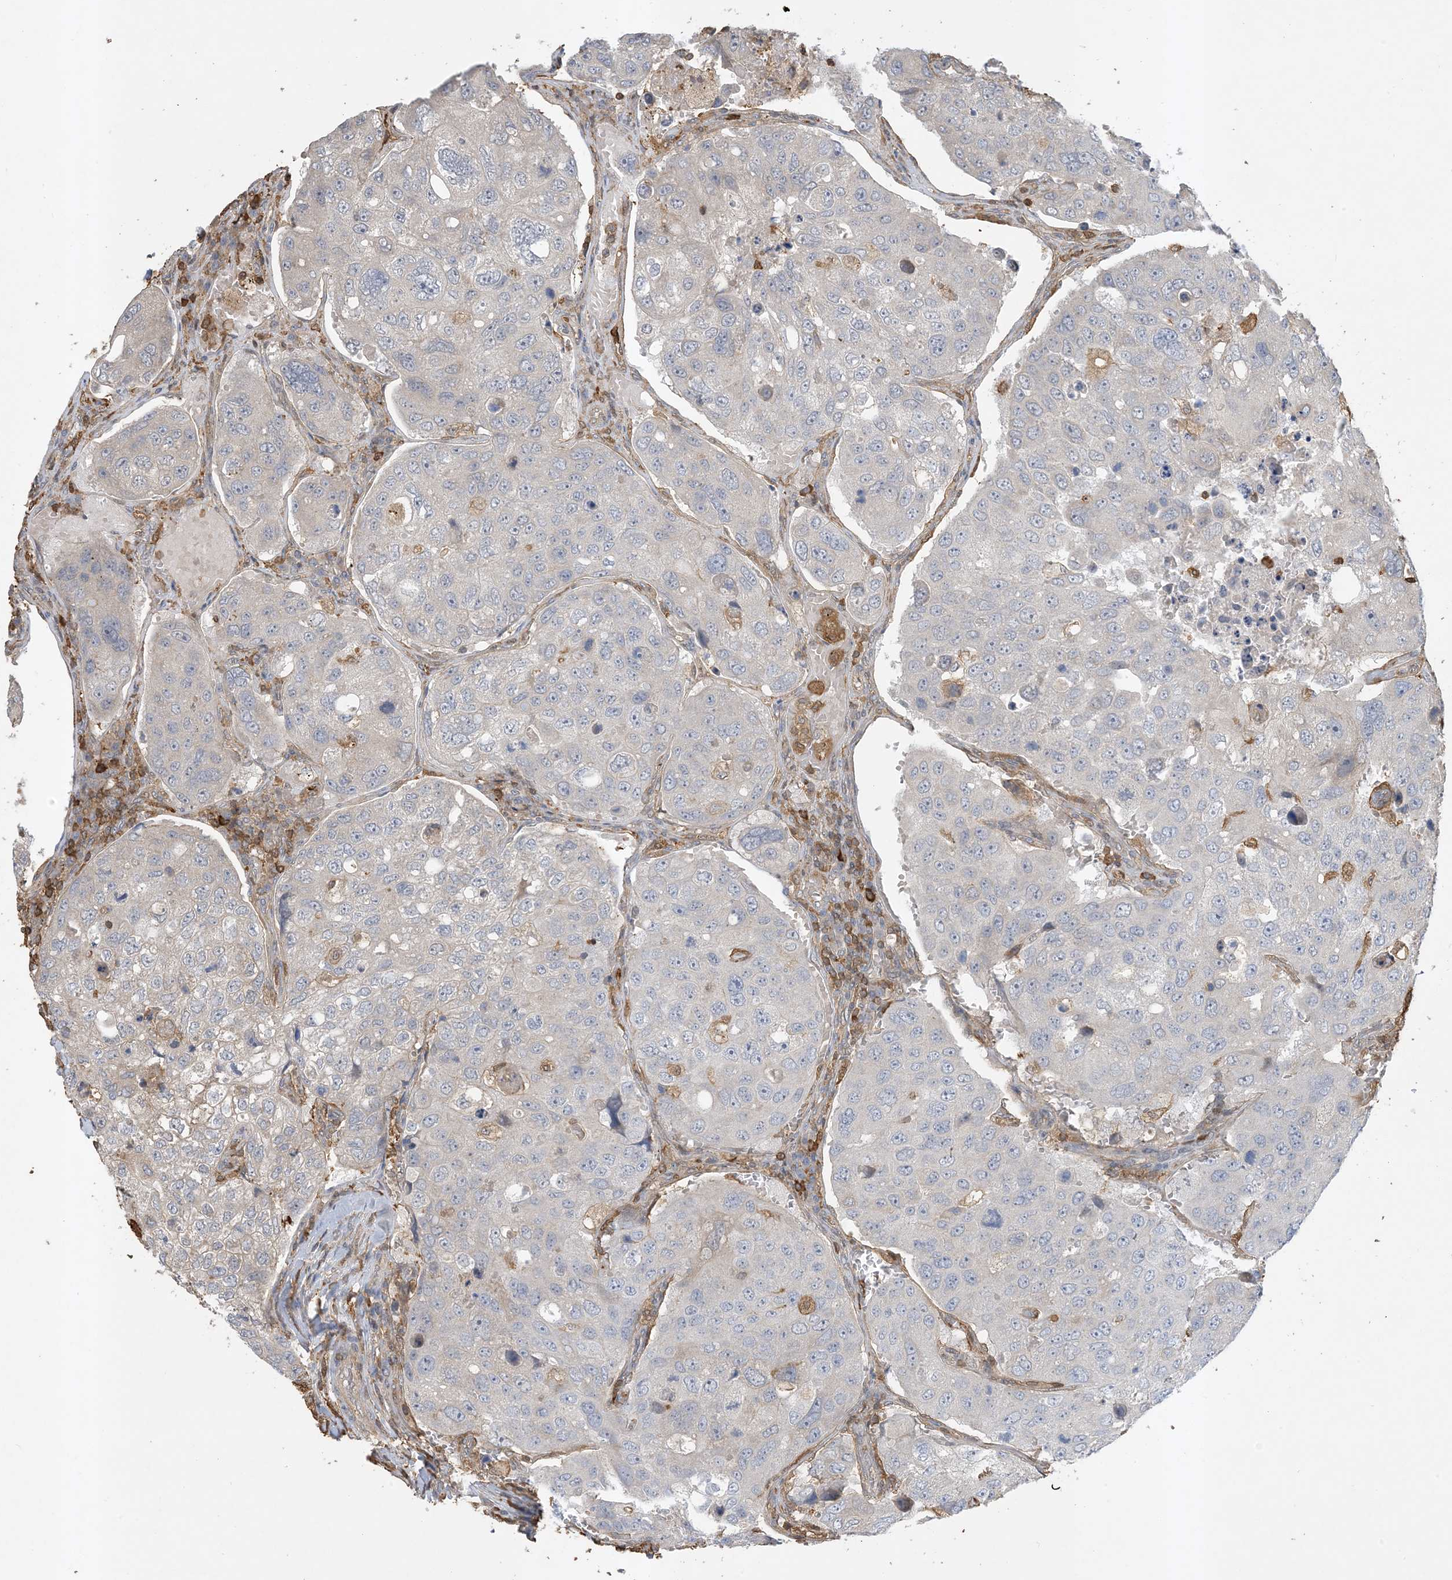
{"staining": {"intensity": "negative", "quantity": "none", "location": "none"}, "tissue": "urothelial cancer", "cell_type": "Tumor cells", "image_type": "cancer", "snomed": [{"axis": "morphology", "description": "Urothelial carcinoma, High grade"}, {"axis": "topography", "description": "Lymph node"}, {"axis": "topography", "description": "Urinary bladder"}], "caption": "High power microscopy histopathology image of an immunohistochemistry (IHC) histopathology image of urothelial cancer, revealing no significant positivity in tumor cells.", "gene": "TMSB4X", "patient": {"sex": "male", "age": 51}}